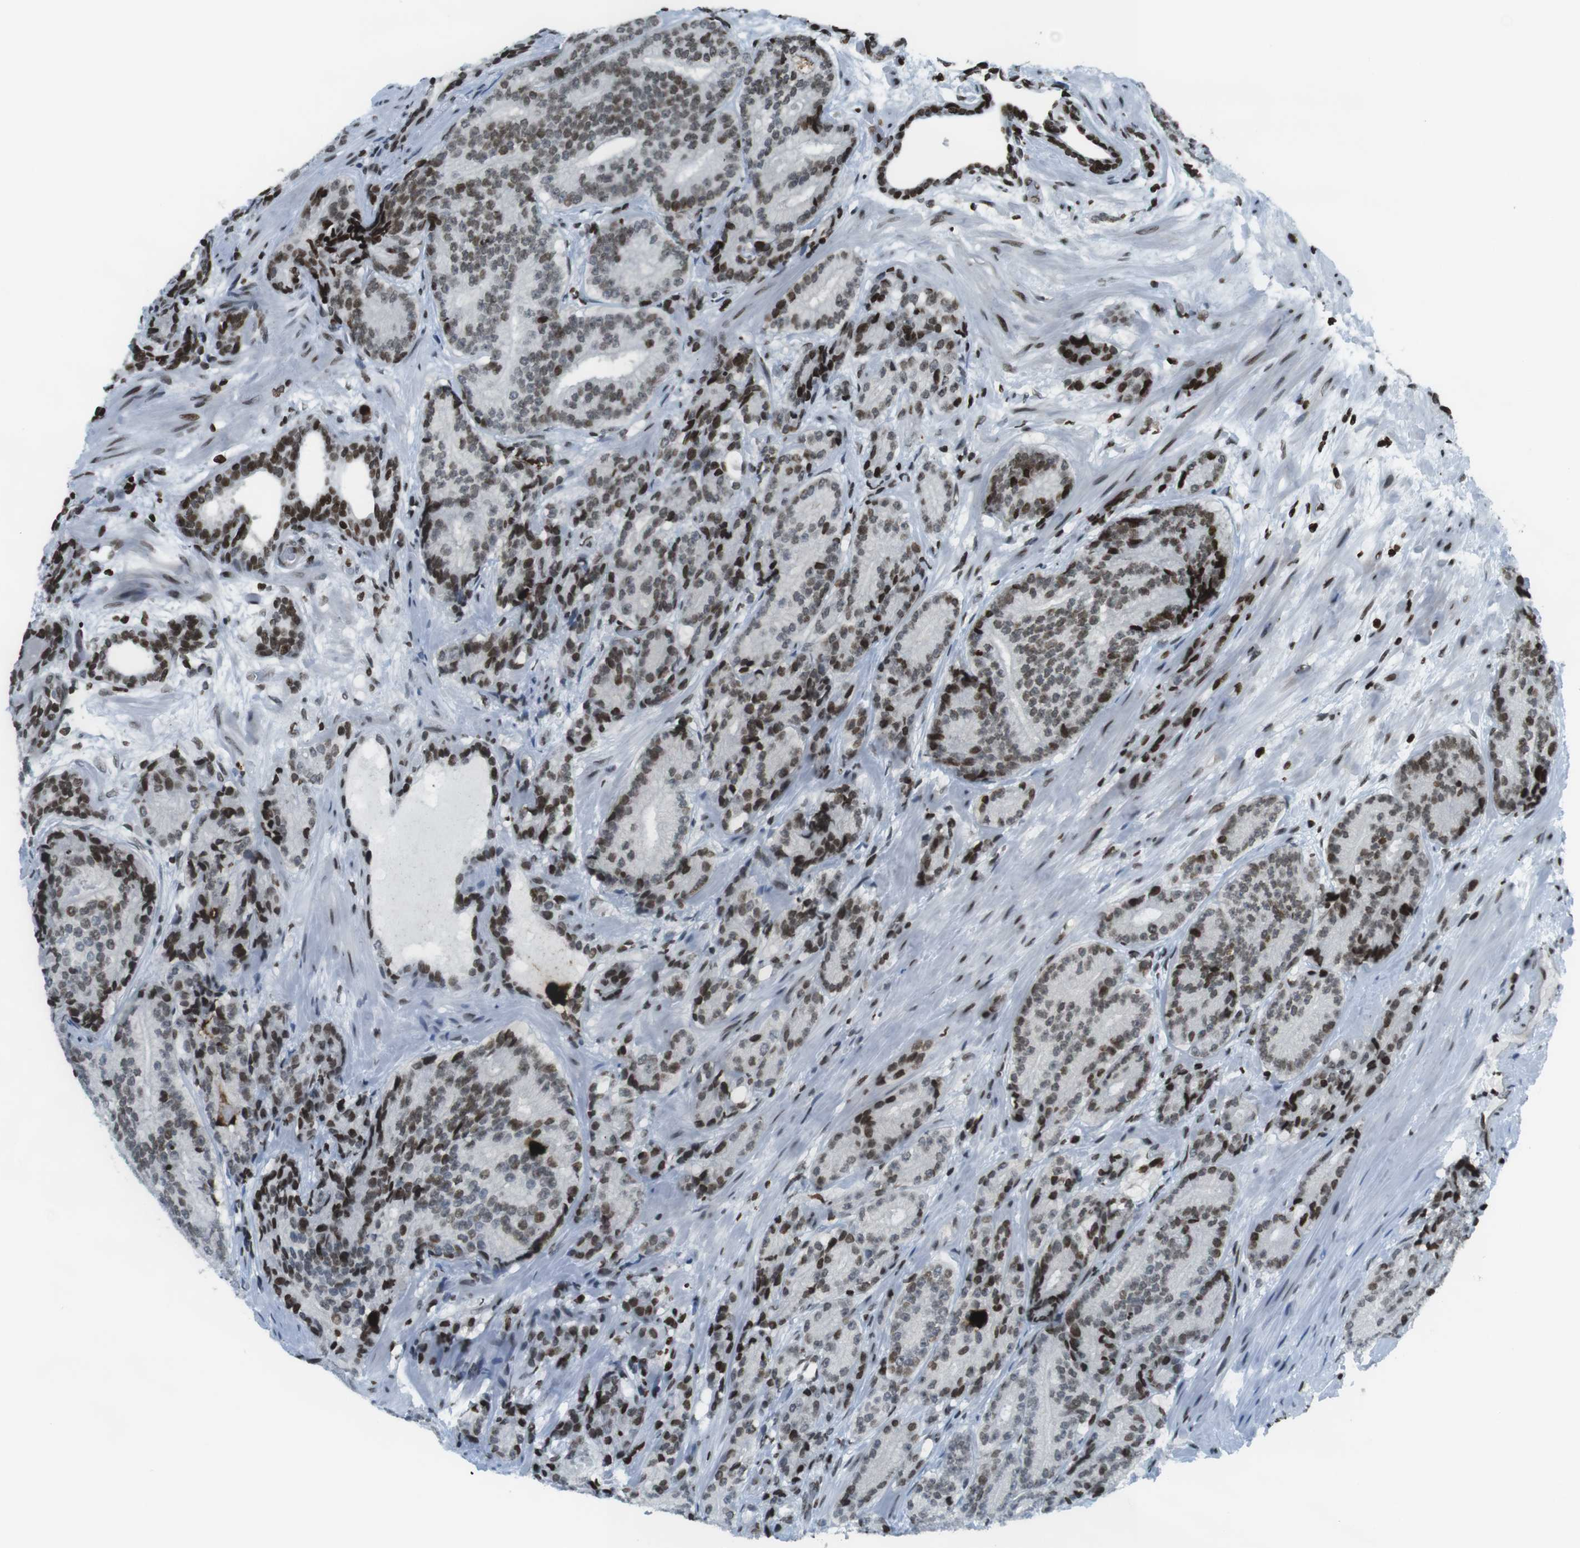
{"staining": {"intensity": "strong", "quantity": ">75%", "location": "nuclear"}, "tissue": "prostate cancer", "cell_type": "Tumor cells", "image_type": "cancer", "snomed": [{"axis": "morphology", "description": "Adenocarcinoma, High grade"}, {"axis": "topography", "description": "Prostate"}], "caption": "A photomicrograph of human high-grade adenocarcinoma (prostate) stained for a protein reveals strong nuclear brown staining in tumor cells.", "gene": "H2AC8", "patient": {"sex": "male", "age": 61}}